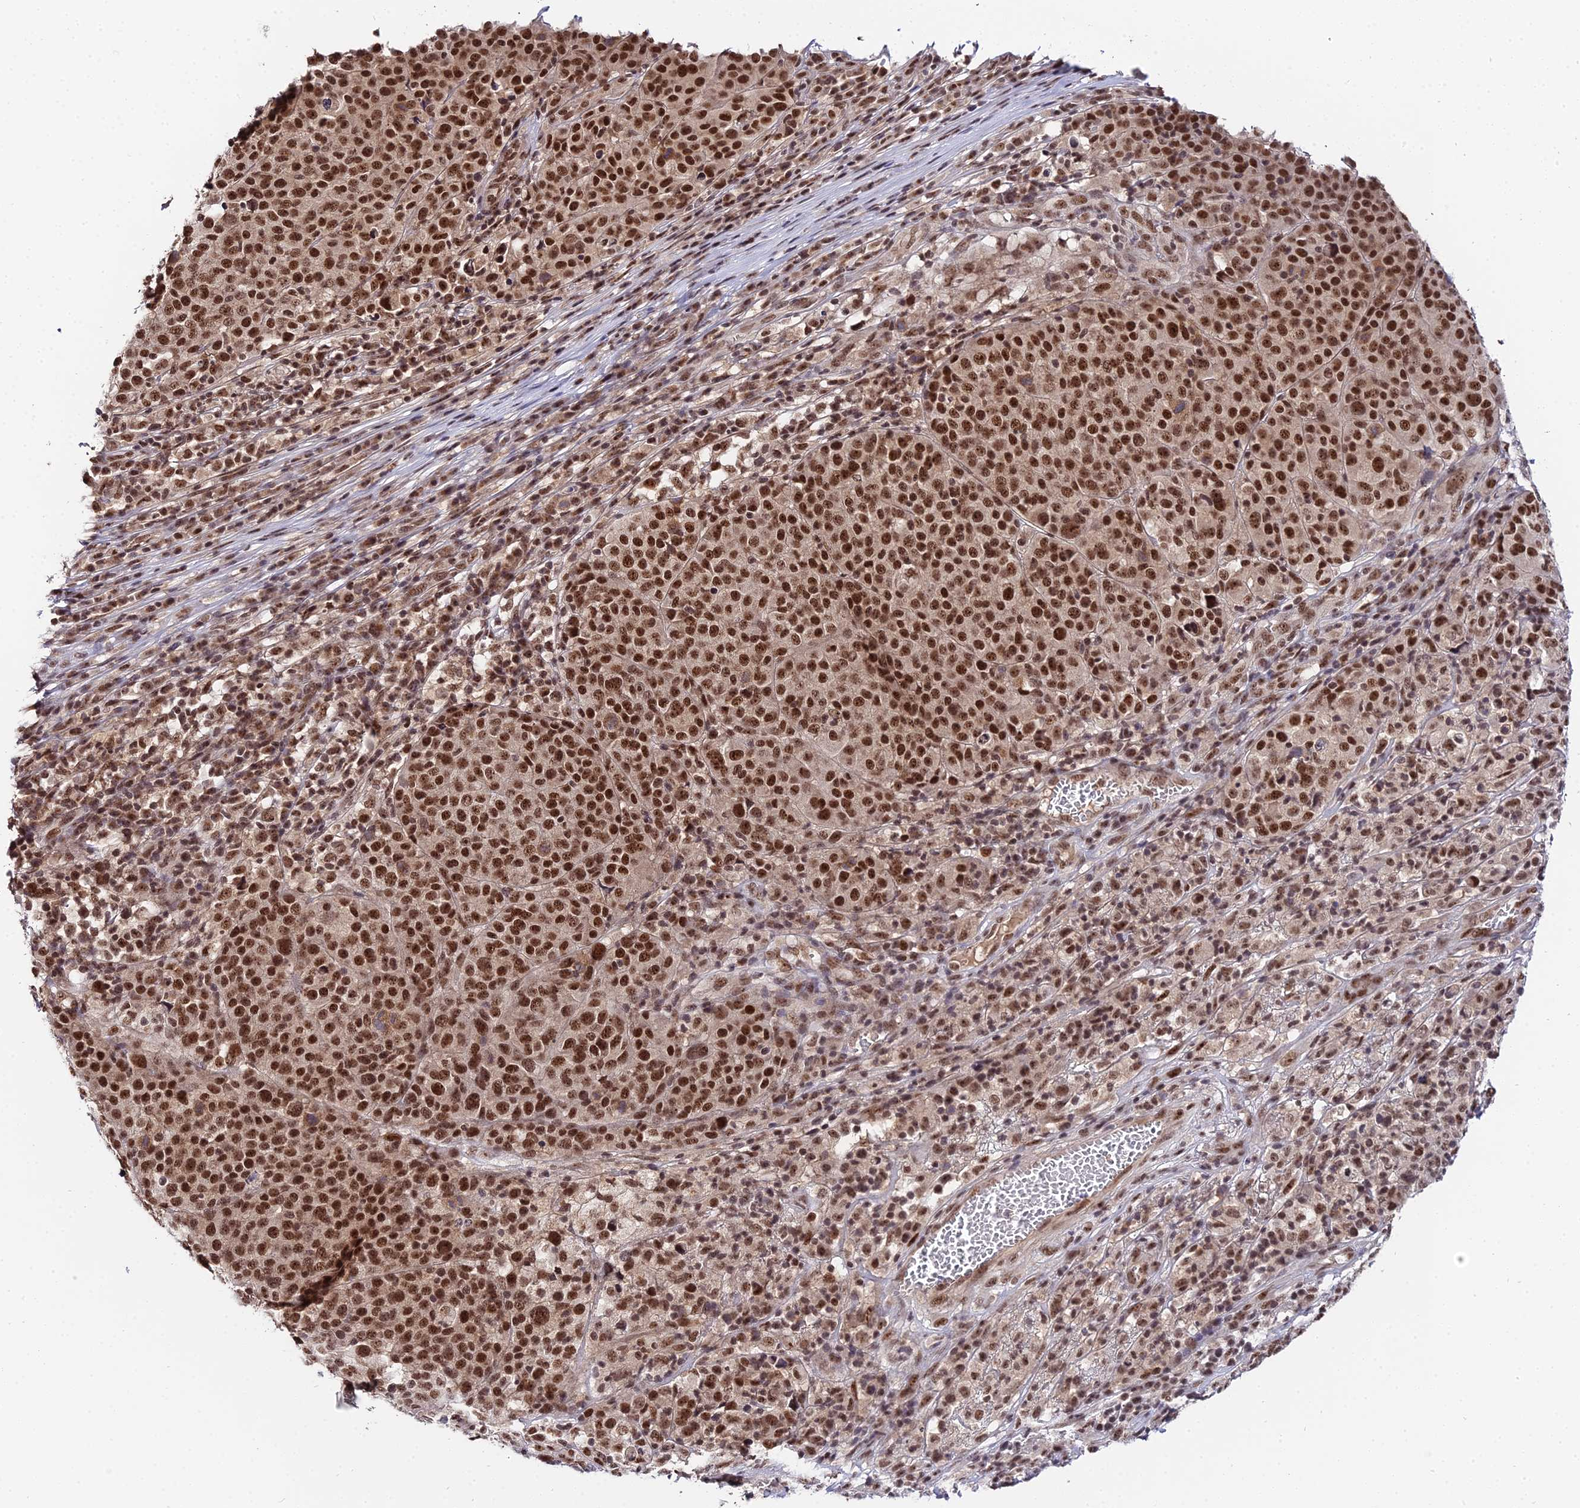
{"staining": {"intensity": "strong", "quantity": ">75%", "location": "nuclear"}, "tissue": "melanoma", "cell_type": "Tumor cells", "image_type": "cancer", "snomed": [{"axis": "morphology", "description": "Malignant melanoma, Metastatic site"}, {"axis": "topography", "description": "Lymph node"}], "caption": "Strong nuclear expression for a protein is identified in about >75% of tumor cells of melanoma using IHC.", "gene": "EXOSC3", "patient": {"sex": "male", "age": 44}}